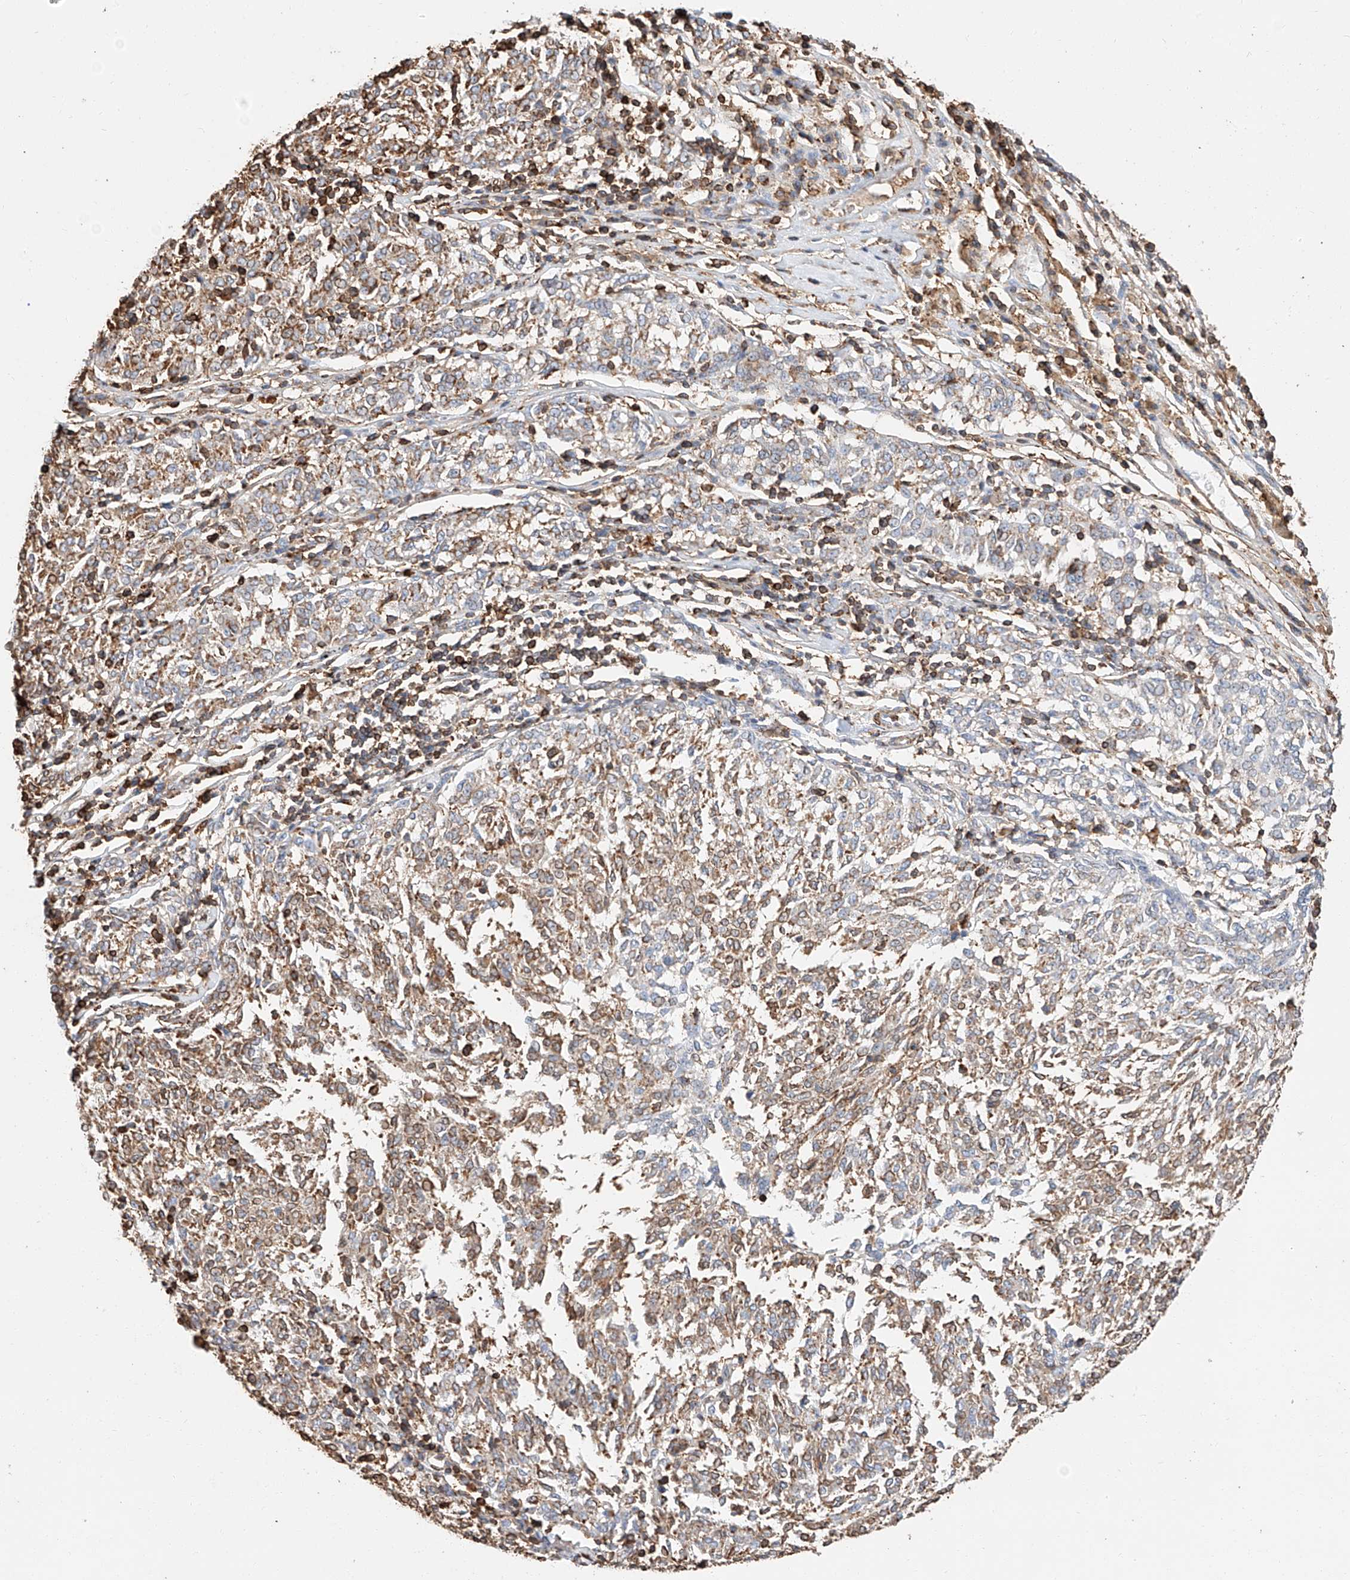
{"staining": {"intensity": "moderate", "quantity": "25%-75%", "location": "cytoplasmic/membranous"}, "tissue": "melanoma", "cell_type": "Tumor cells", "image_type": "cancer", "snomed": [{"axis": "morphology", "description": "Malignant melanoma, NOS"}, {"axis": "topography", "description": "Skin"}], "caption": "Immunohistochemistry histopathology image of neoplastic tissue: human melanoma stained using IHC displays medium levels of moderate protein expression localized specifically in the cytoplasmic/membranous of tumor cells, appearing as a cytoplasmic/membranous brown color.", "gene": "WFS1", "patient": {"sex": "female", "age": 72}}